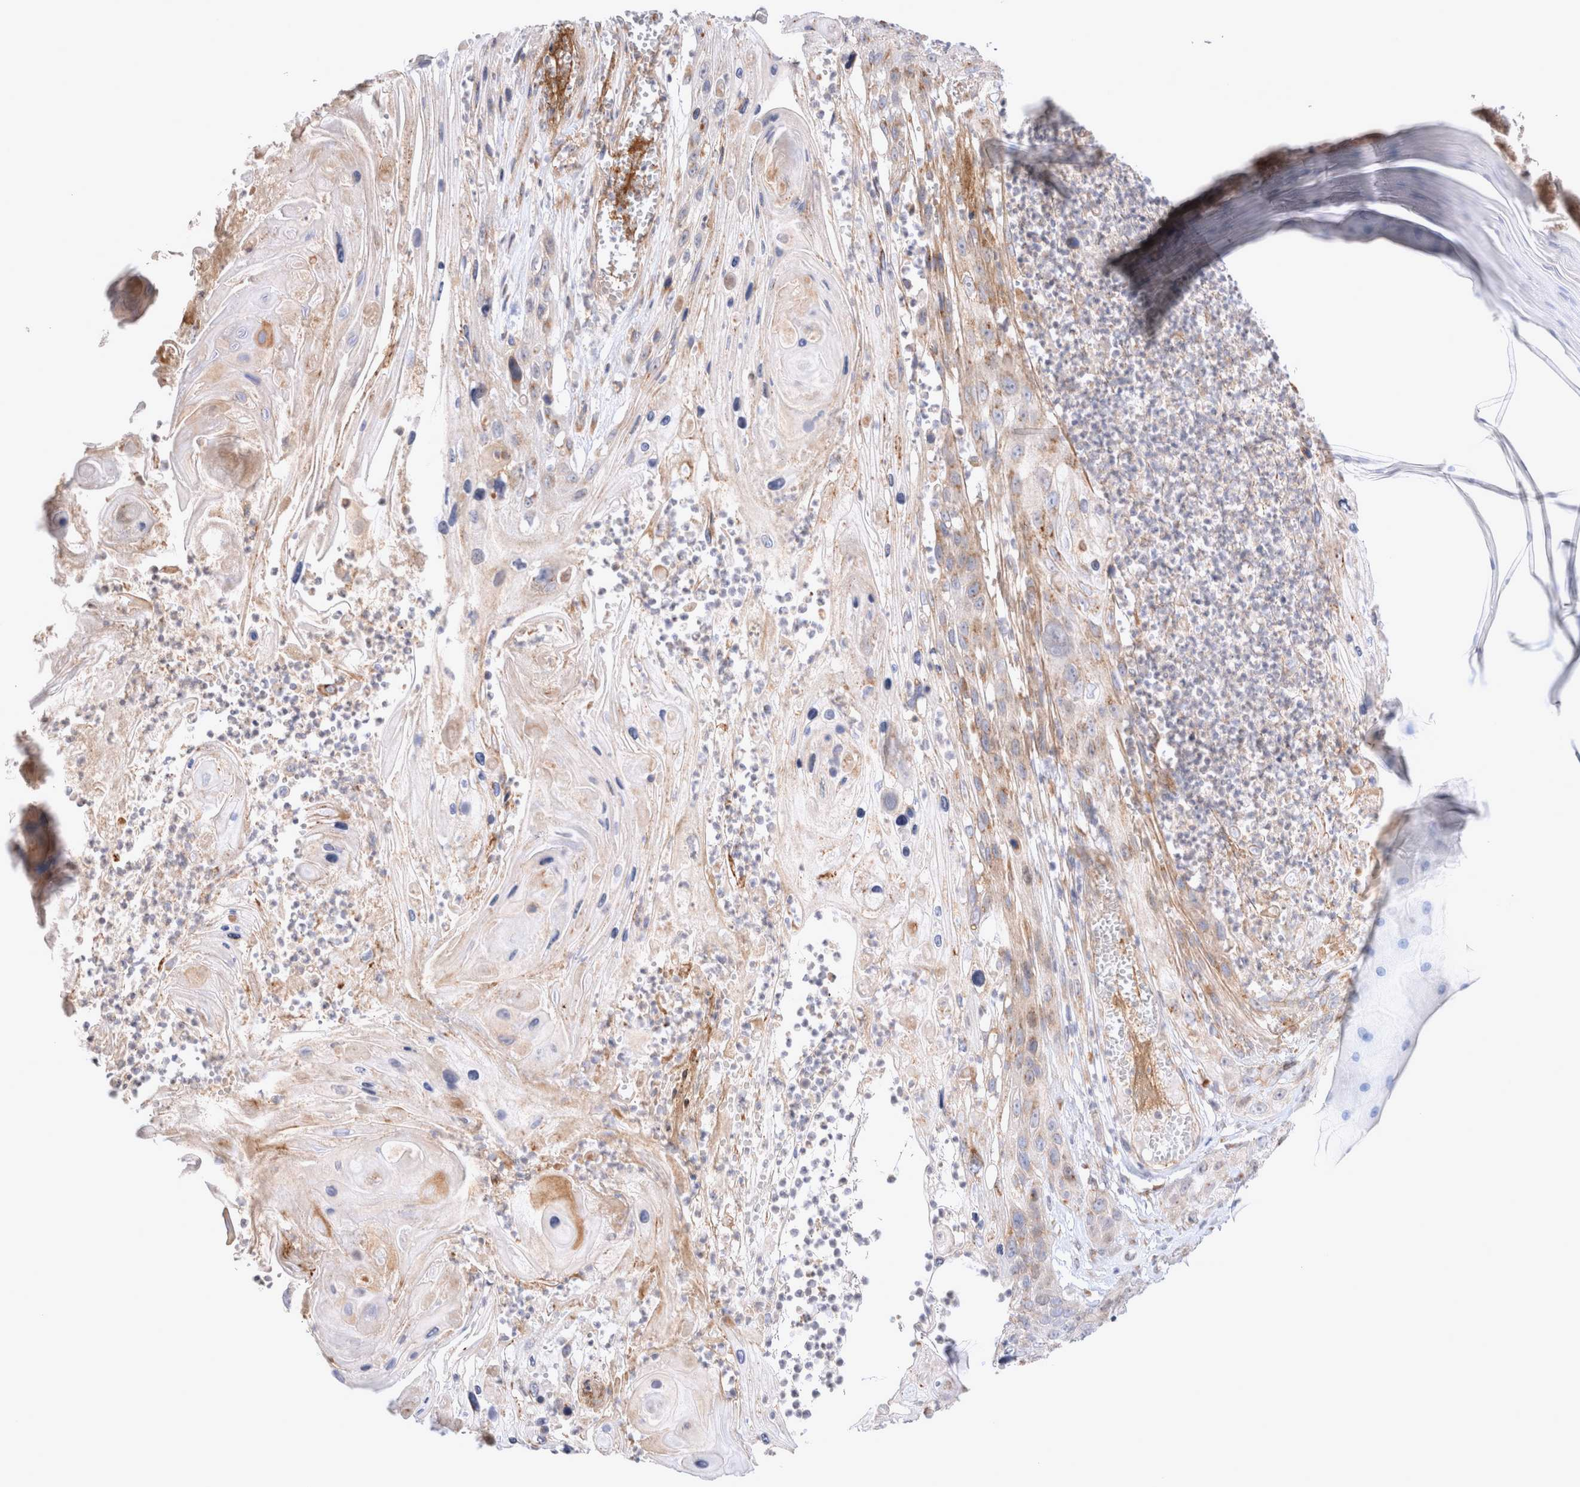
{"staining": {"intensity": "weak", "quantity": "<25%", "location": "cytoplasmic/membranous"}, "tissue": "skin cancer", "cell_type": "Tumor cells", "image_type": "cancer", "snomed": [{"axis": "morphology", "description": "Squamous cell carcinoma, NOS"}, {"axis": "topography", "description": "Skin"}], "caption": "A histopathology image of skin cancer (squamous cell carcinoma) stained for a protein reveals no brown staining in tumor cells.", "gene": "NPC1", "patient": {"sex": "male", "age": 55}}